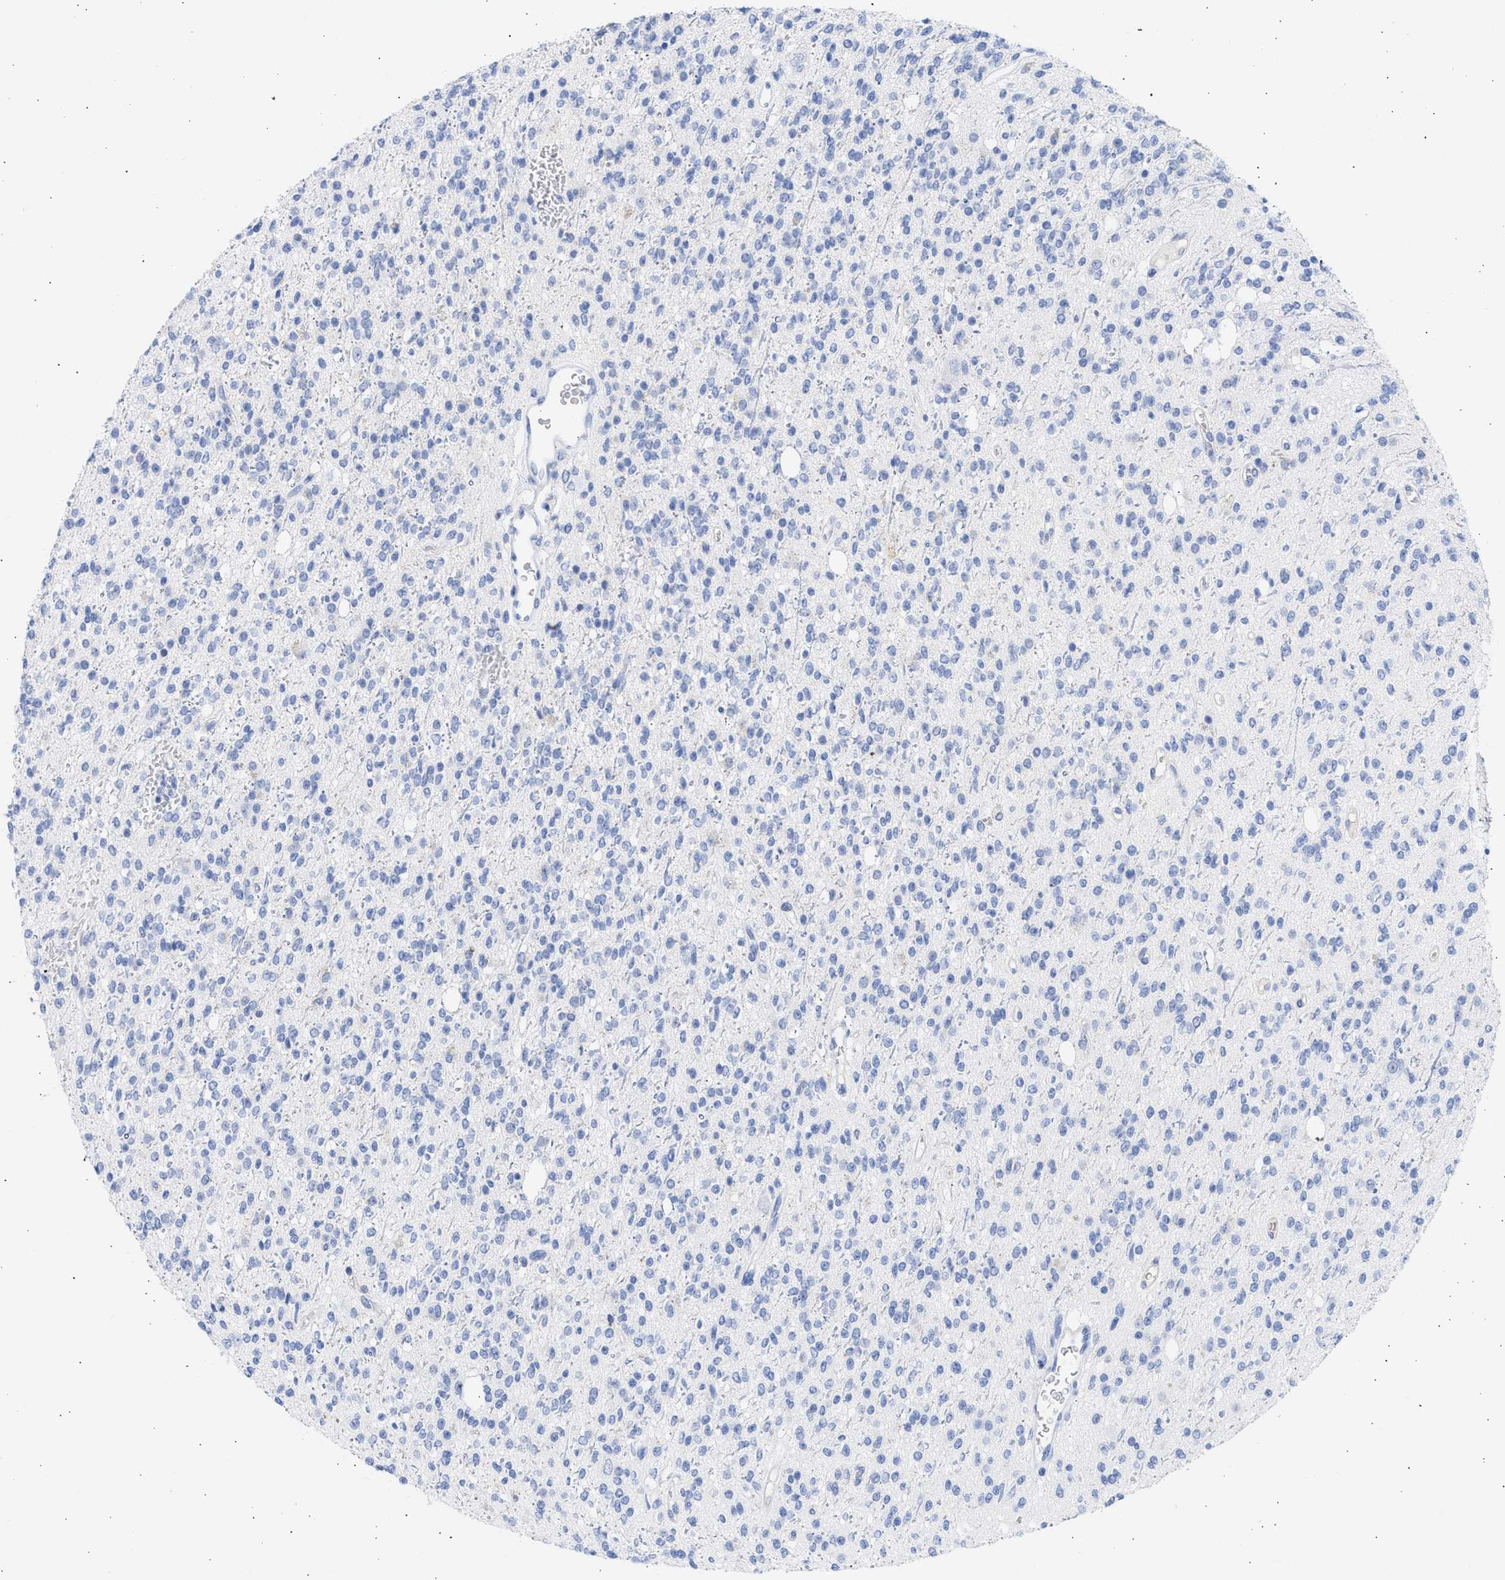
{"staining": {"intensity": "negative", "quantity": "none", "location": "none"}, "tissue": "glioma", "cell_type": "Tumor cells", "image_type": "cancer", "snomed": [{"axis": "morphology", "description": "Glioma, malignant, High grade"}, {"axis": "topography", "description": "Brain"}], "caption": "This is an immunohistochemistry (IHC) micrograph of human malignant glioma (high-grade). There is no expression in tumor cells.", "gene": "RSPH1", "patient": {"sex": "male", "age": 34}}